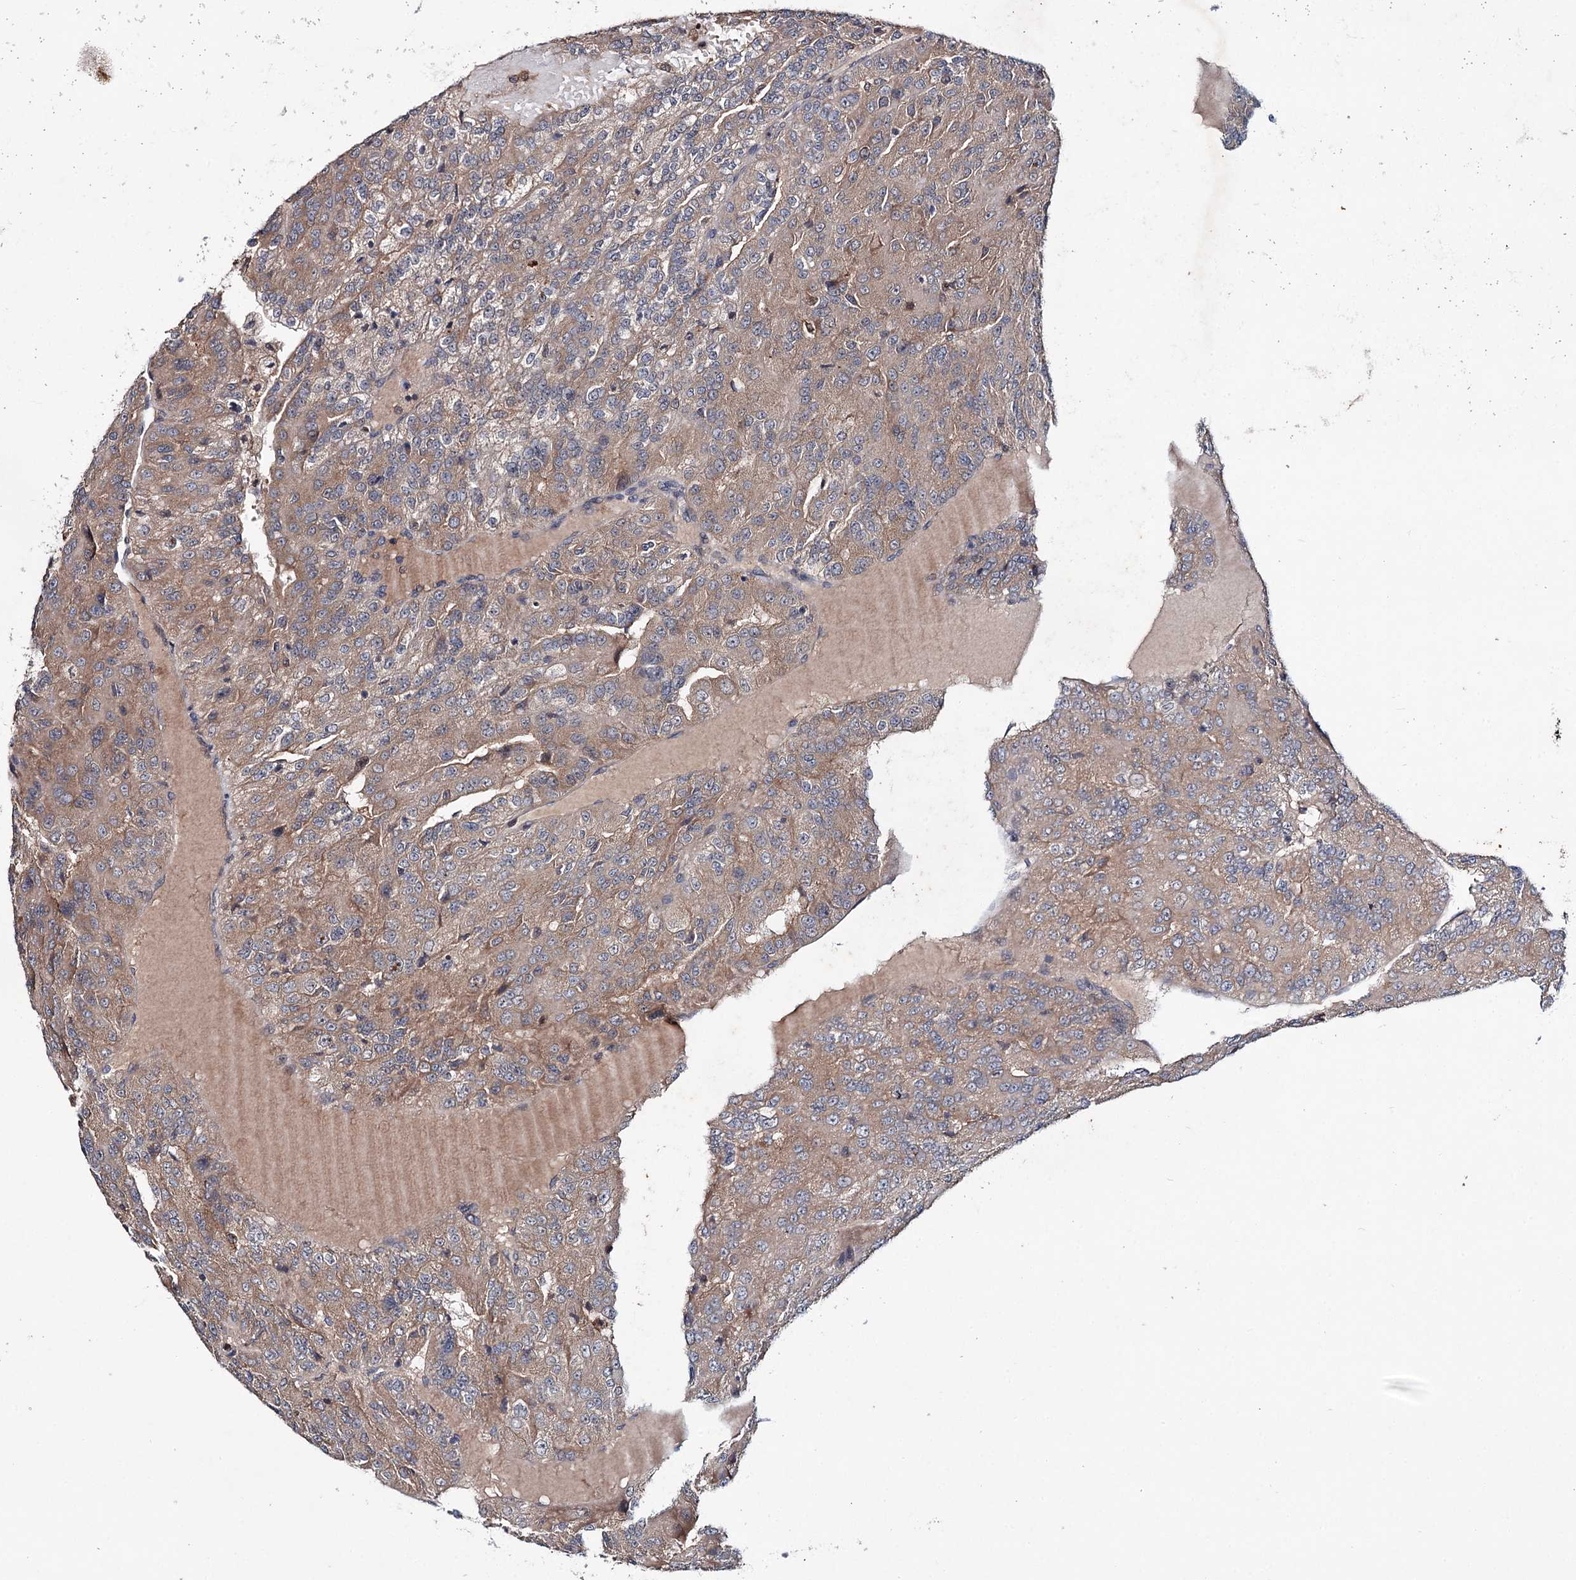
{"staining": {"intensity": "moderate", "quantity": ">75%", "location": "cytoplasmic/membranous"}, "tissue": "renal cancer", "cell_type": "Tumor cells", "image_type": "cancer", "snomed": [{"axis": "morphology", "description": "Adenocarcinoma, NOS"}, {"axis": "topography", "description": "Kidney"}], "caption": "Renal adenocarcinoma tissue shows moderate cytoplasmic/membranous staining in approximately >75% of tumor cells, visualized by immunohistochemistry.", "gene": "PTPN3", "patient": {"sex": "female", "age": 63}}